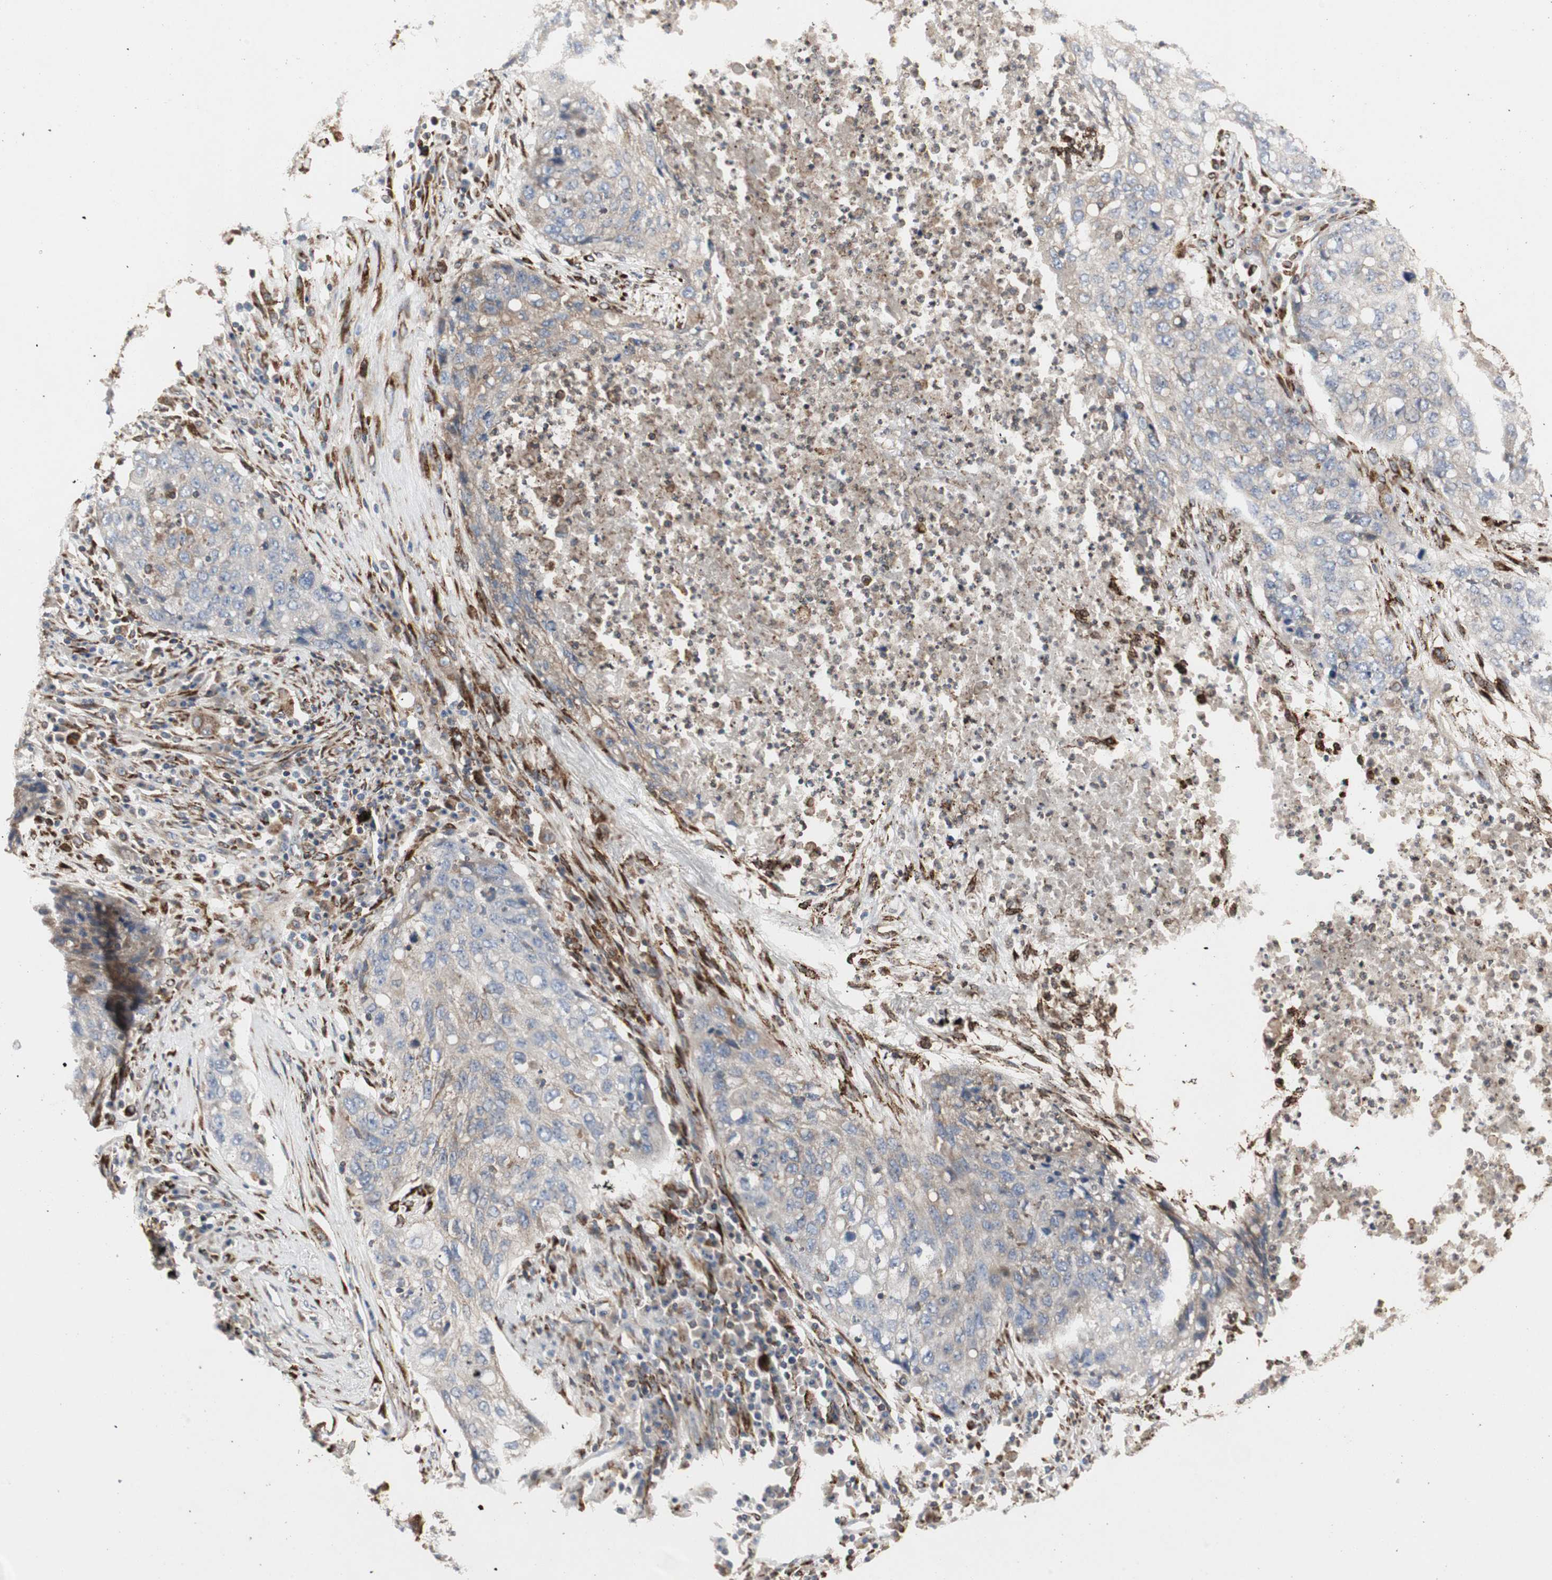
{"staining": {"intensity": "weak", "quantity": "25%-75%", "location": "cytoplasmic/membranous"}, "tissue": "lung cancer", "cell_type": "Tumor cells", "image_type": "cancer", "snomed": [{"axis": "morphology", "description": "Squamous cell carcinoma, NOS"}, {"axis": "topography", "description": "Lung"}], "caption": "Immunohistochemical staining of lung squamous cell carcinoma displays low levels of weak cytoplasmic/membranous protein expression in approximately 25%-75% of tumor cells.", "gene": "H6PD", "patient": {"sex": "female", "age": 63}}